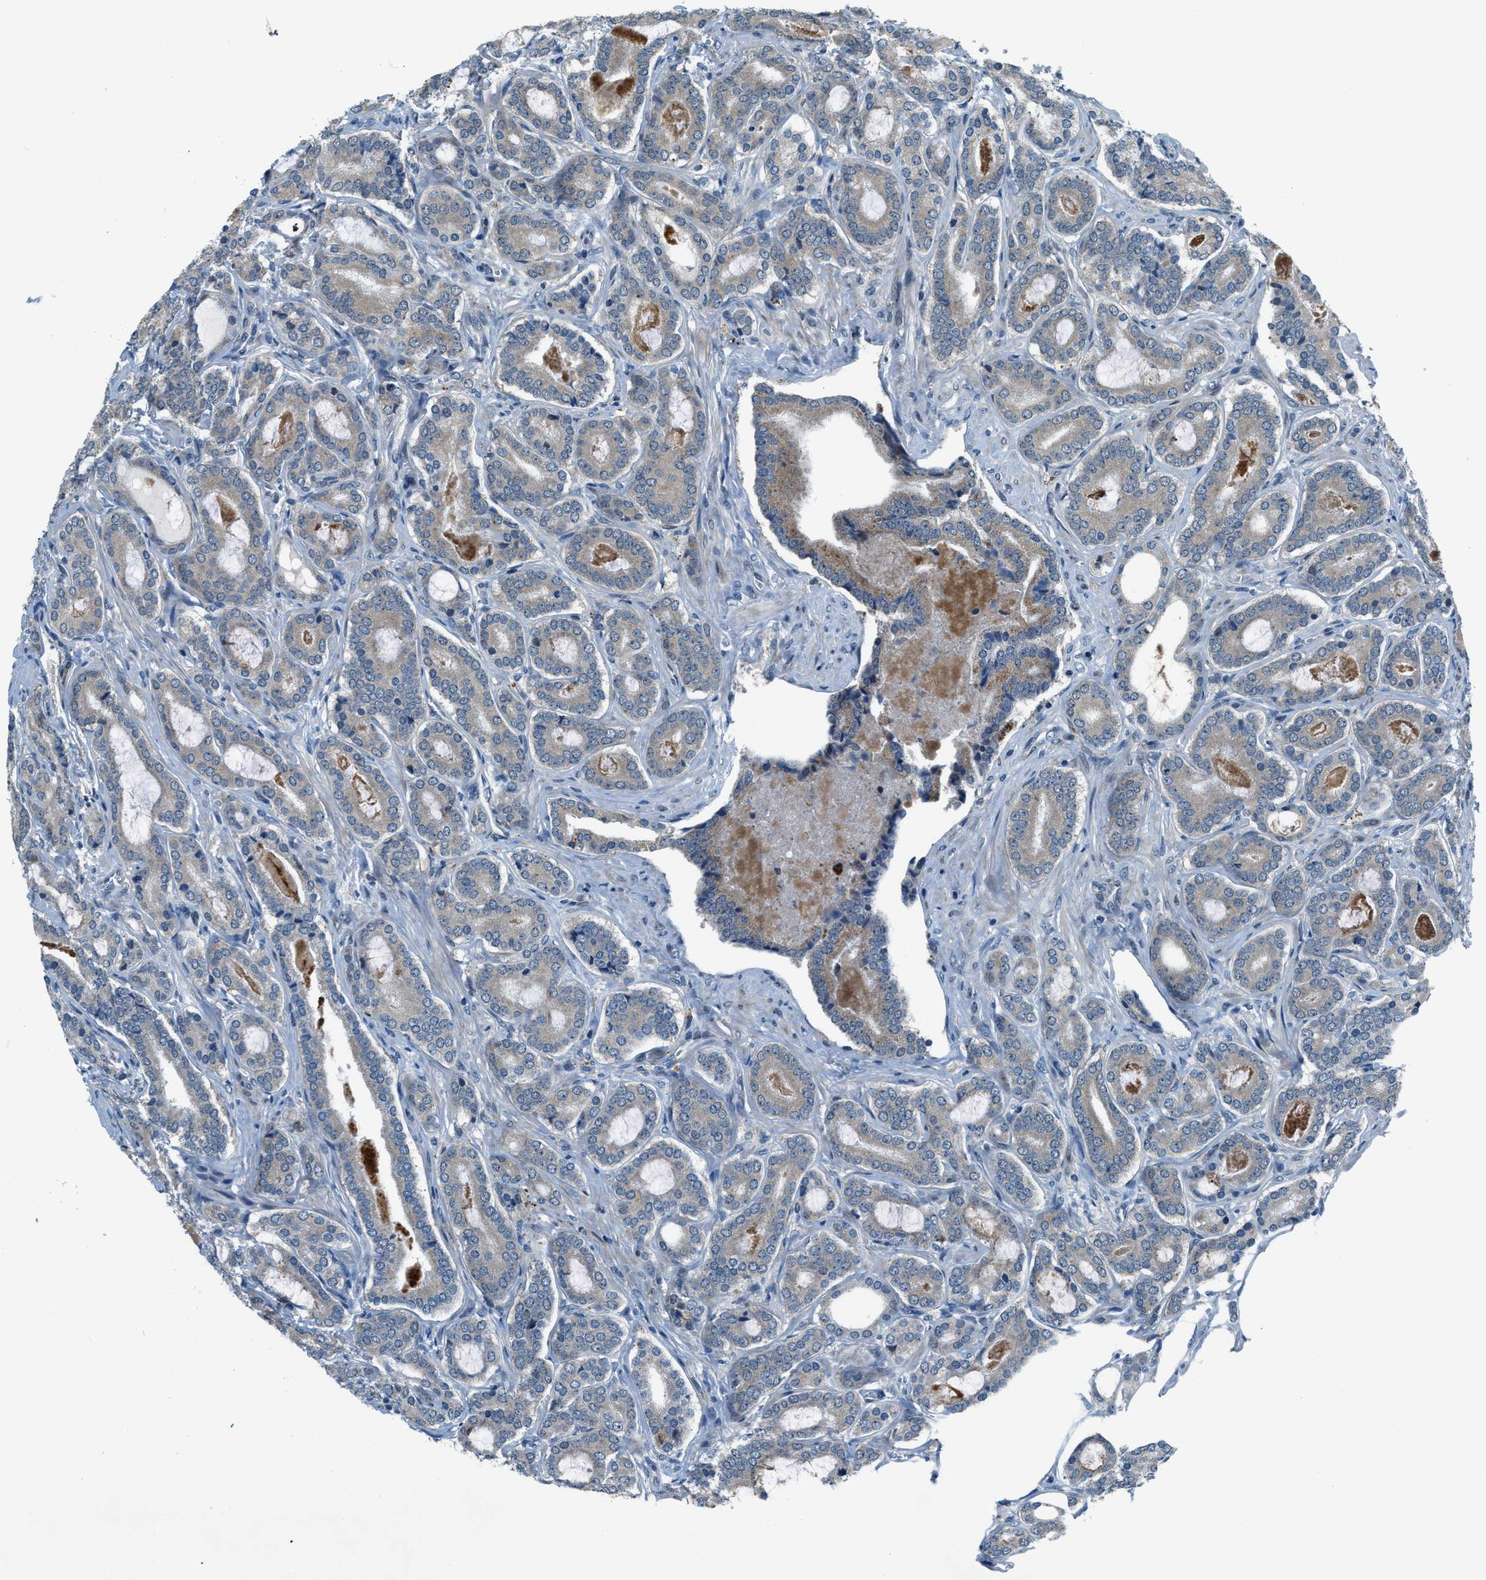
{"staining": {"intensity": "negative", "quantity": "none", "location": "none"}, "tissue": "prostate cancer", "cell_type": "Tumor cells", "image_type": "cancer", "snomed": [{"axis": "morphology", "description": "Adenocarcinoma, High grade"}, {"axis": "topography", "description": "Prostate"}], "caption": "Tumor cells show no significant protein positivity in prostate adenocarcinoma (high-grade).", "gene": "GINM1", "patient": {"sex": "male", "age": 60}}